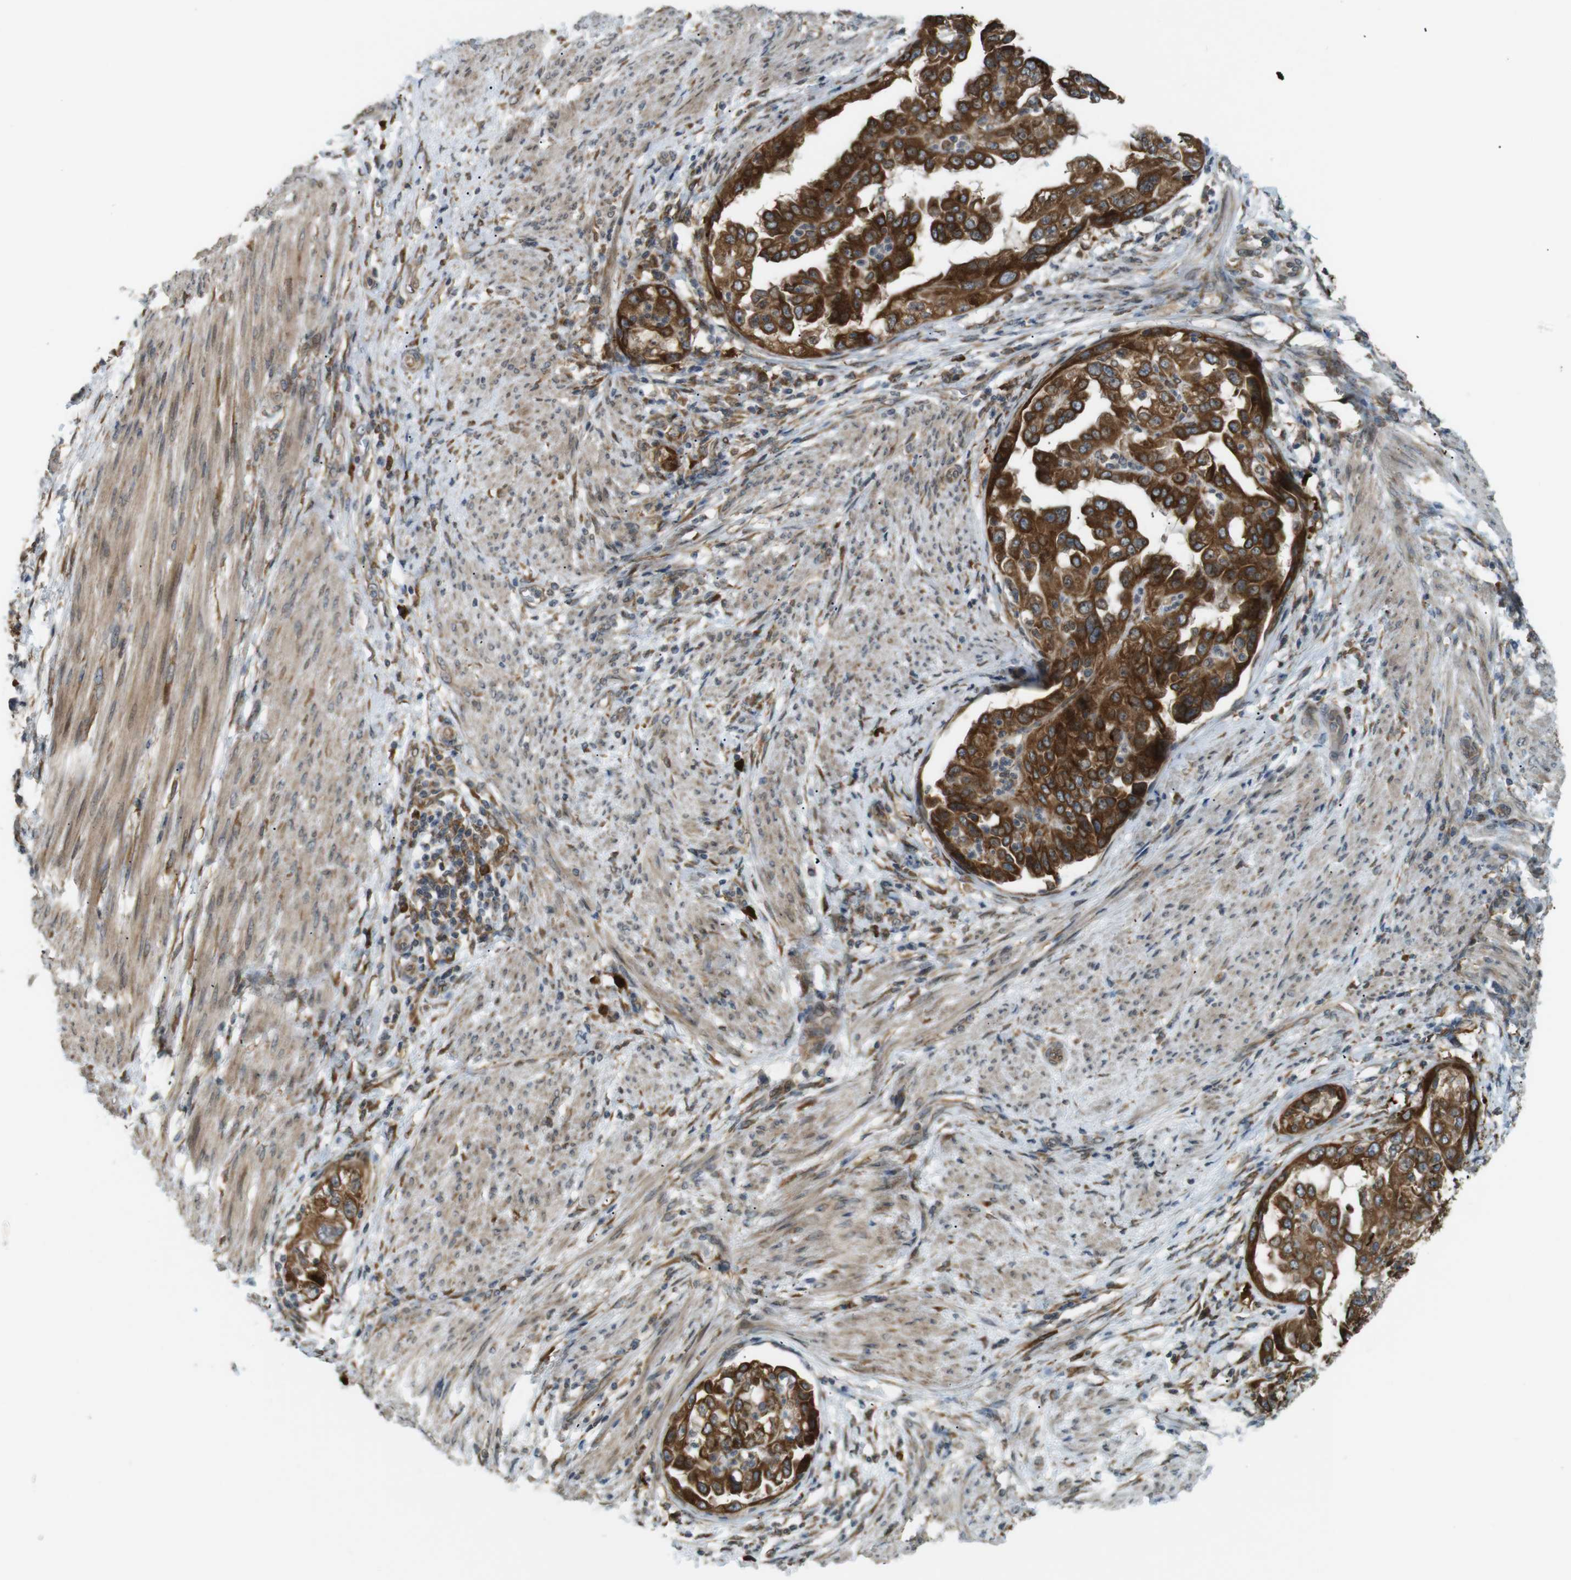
{"staining": {"intensity": "strong", "quantity": ">75%", "location": "cytoplasmic/membranous"}, "tissue": "endometrial cancer", "cell_type": "Tumor cells", "image_type": "cancer", "snomed": [{"axis": "morphology", "description": "Adenocarcinoma, NOS"}, {"axis": "topography", "description": "Endometrium"}], "caption": "IHC micrograph of adenocarcinoma (endometrial) stained for a protein (brown), which shows high levels of strong cytoplasmic/membranous staining in about >75% of tumor cells.", "gene": "TMED4", "patient": {"sex": "female", "age": 85}}